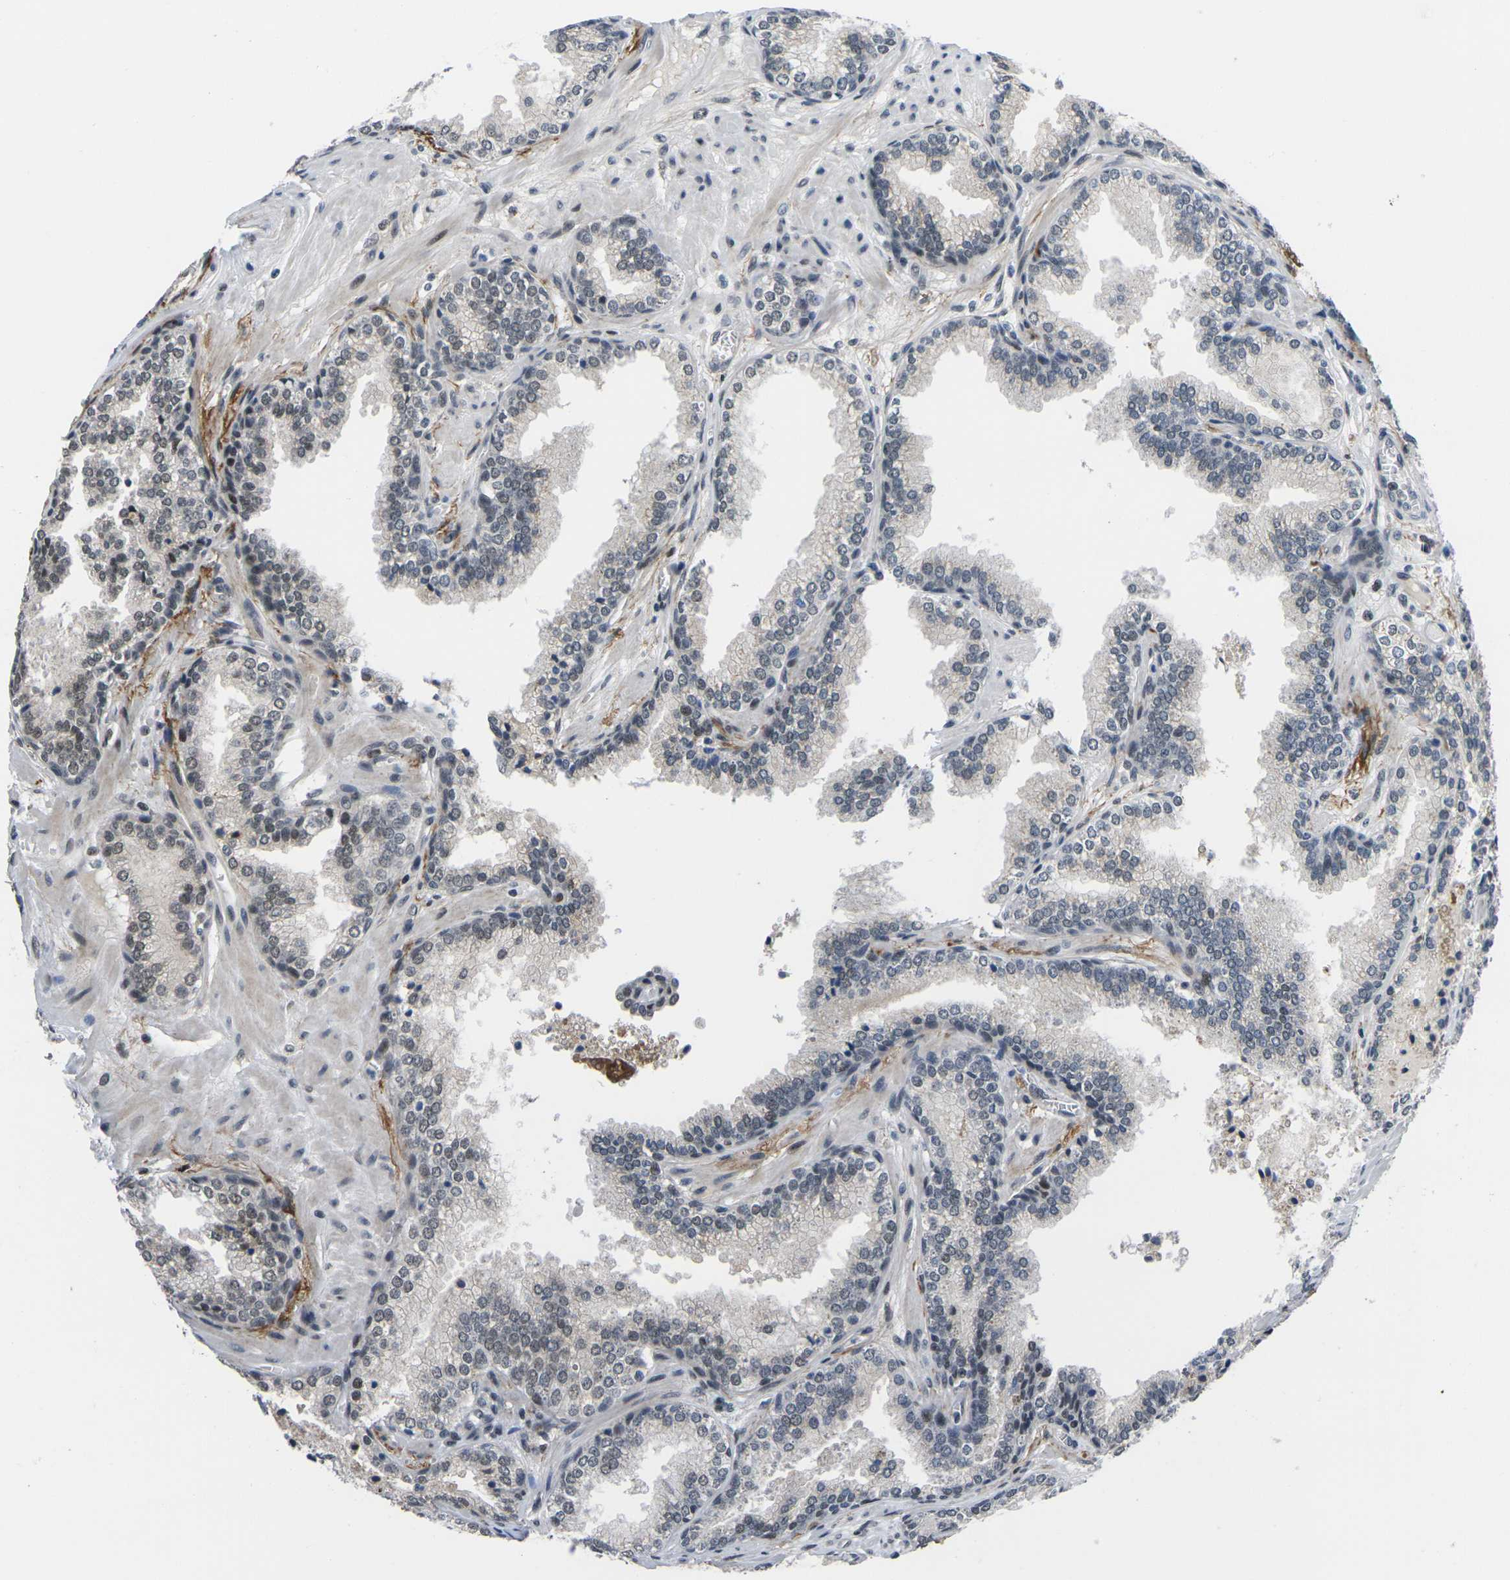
{"staining": {"intensity": "moderate", "quantity": "<25%", "location": "nuclear"}, "tissue": "prostate cancer", "cell_type": "Tumor cells", "image_type": "cancer", "snomed": [{"axis": "morphology", "description": "Adenocarcinoma, Low grade"}, {"axis": "topography", "description": "Prostate"}], "caption": "Immunohistochemistry of human adenocarcinoma (low-grade) (prostate) shows low levels of moderate nuclear positivity in about <25% of tumor cells.", "gene": "RBM7", "patient": {"sex": "male", "age": 60}}